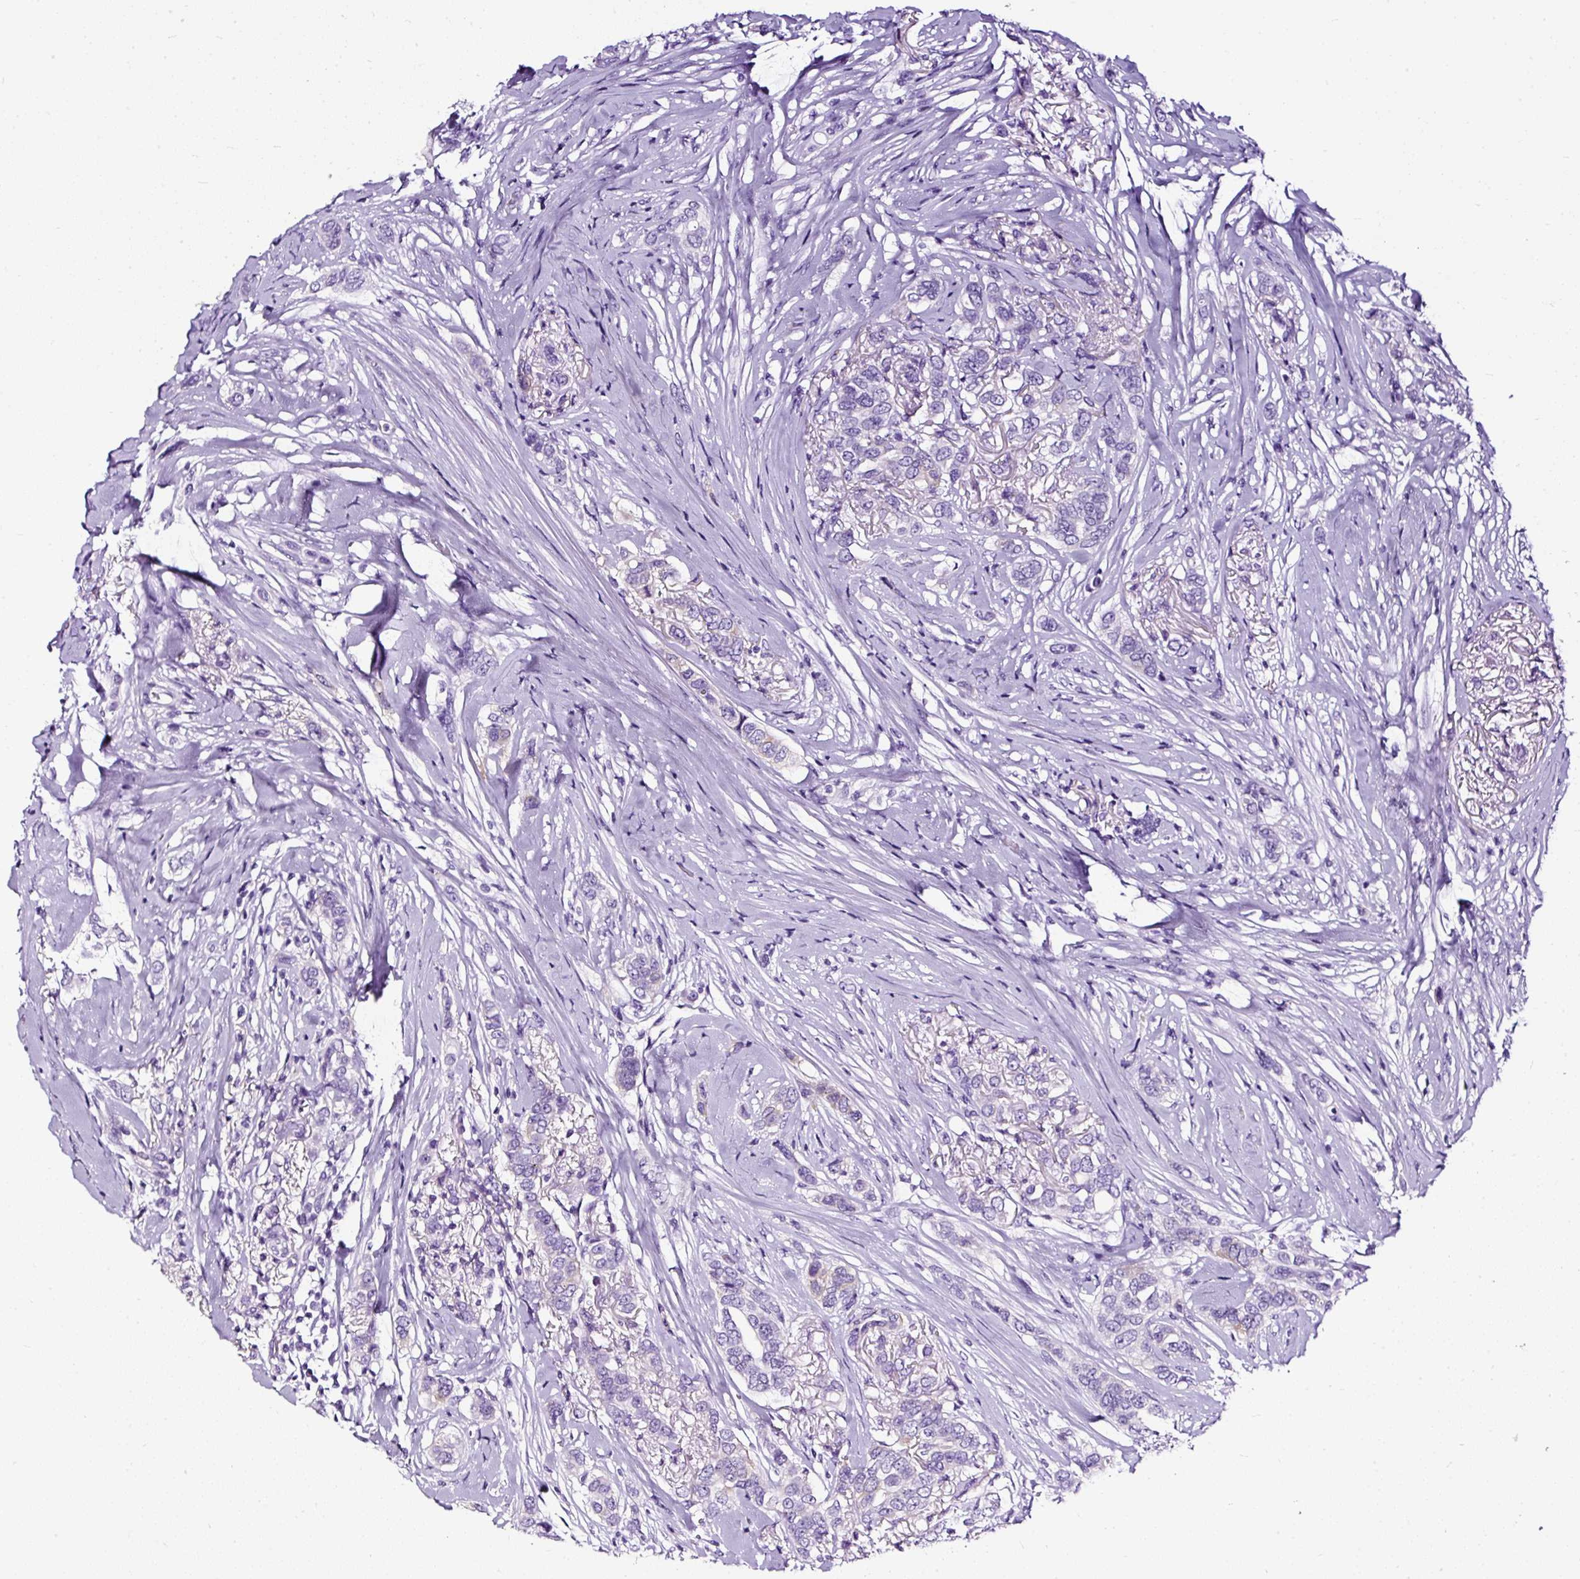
{"staining": {"intensity": "negative", "quantity": "none", "location": "none"}, "tissue": "breast cancer", "cell_type": "Tumor cells", "image_type": "cancer", "snomed": [{"axis": "morphology", "description": "Lobular carcinoma"}, {"axis": "topography", "description": "Breast"}], "caption": "Breast cancer (lobular carcinoma) was stained to show a protein in brown. There is no significant expression in tumor cells.", "gene": "STOX2", "patient": {"sex": "female", "age": 51}}